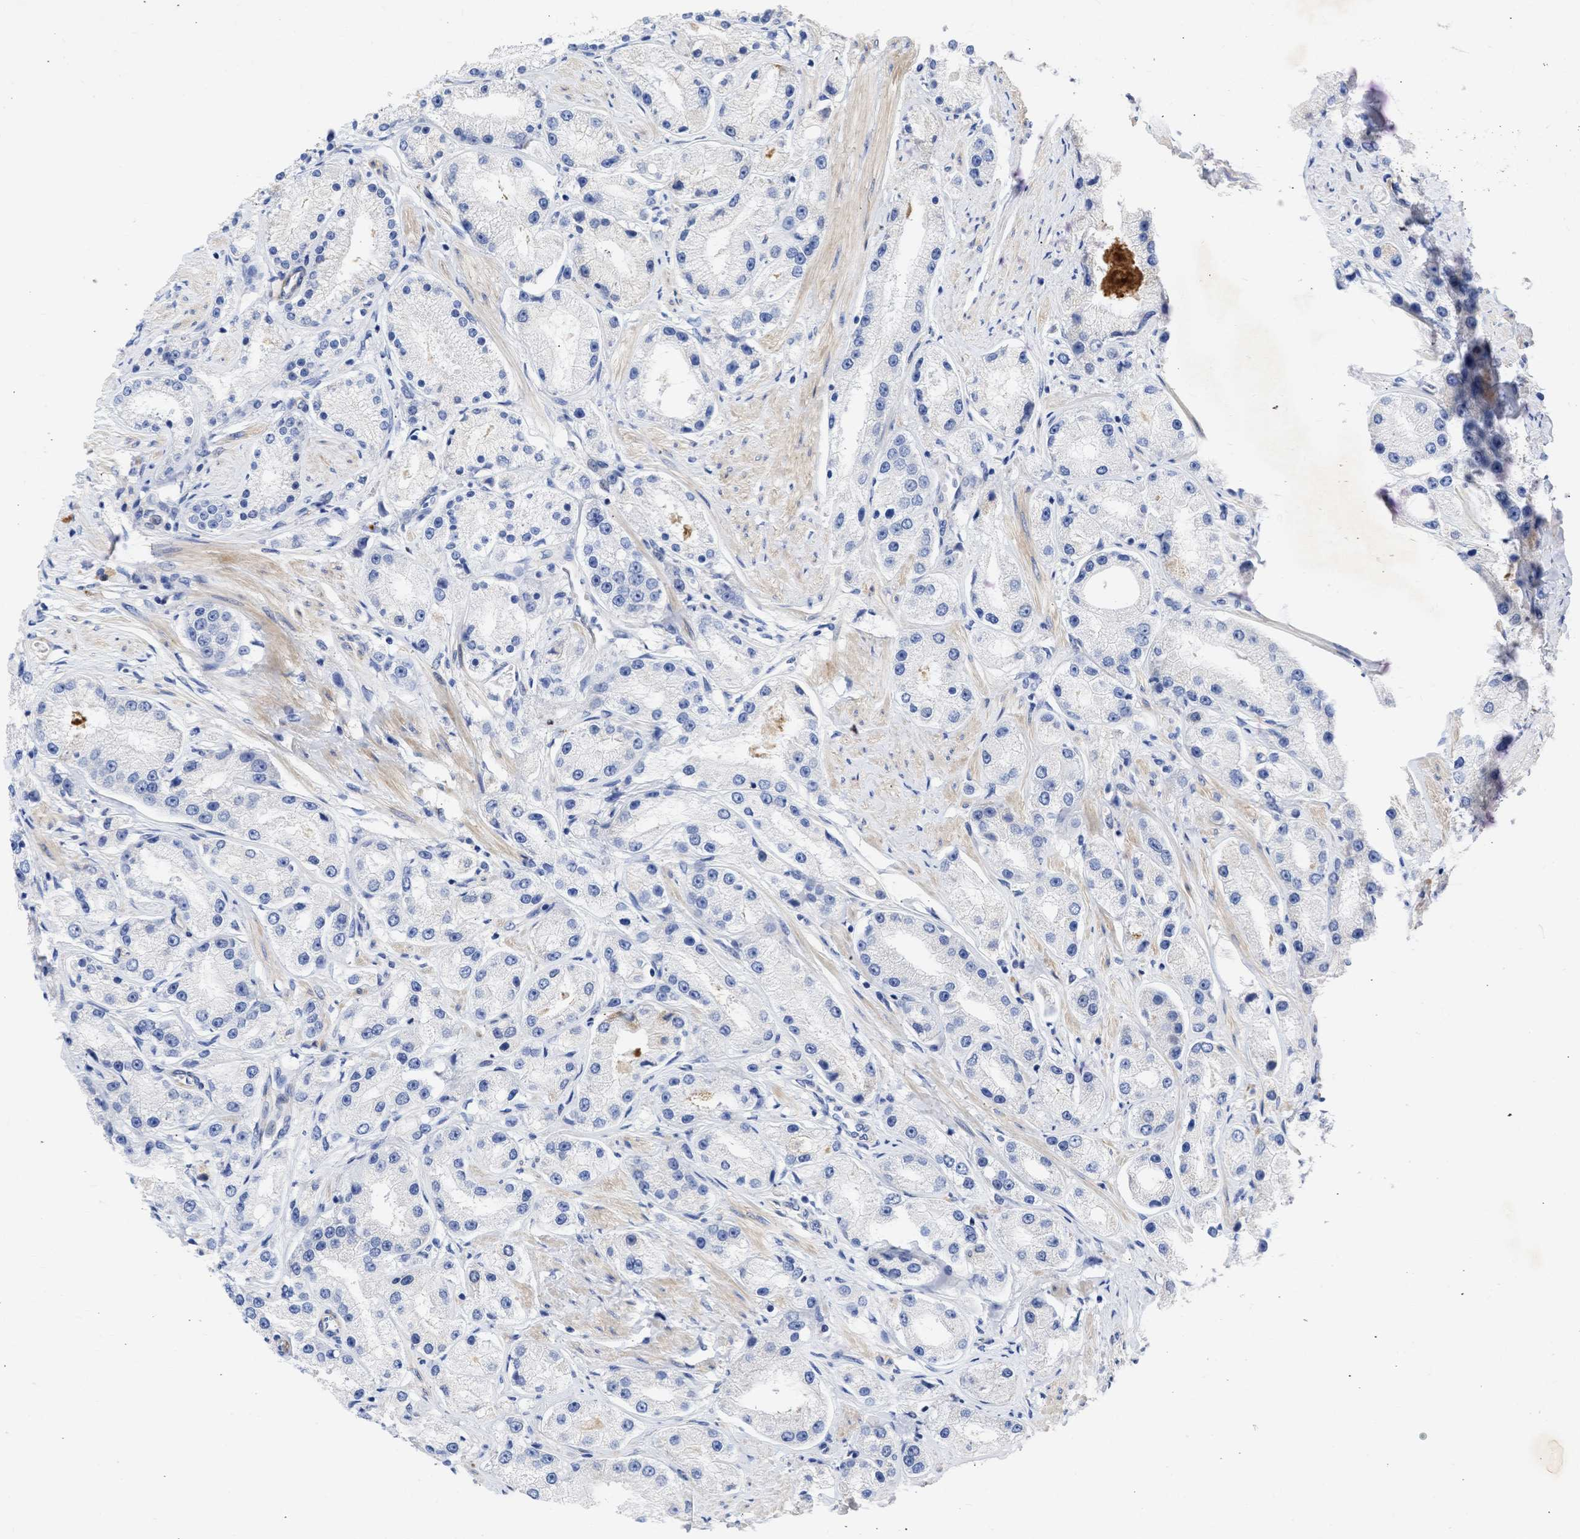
{"staining": {"intensity": "negative", "quantity": "none", "location": "none"}, "tissue": "prostate cancer", "cell_type": "Tumor cells", "image_type": "cancer", "snomed": [{"axis": "morphology", "description": "Adenocarcinoma, Low grade"}, {"axis": "topography", "description": "Prostate"}], "caption": "Photomicrograph shows no significant protein expression in tumor cells of prostate cancer (low-grade adenocarcinoma). (DAB (3,3'-diaminobenzidine) immunohistochemistry visualized using brightfield microscopy, high magnification).", "gene": "ARHGEF4", "patient": {"sex": "male", "age": 63}}